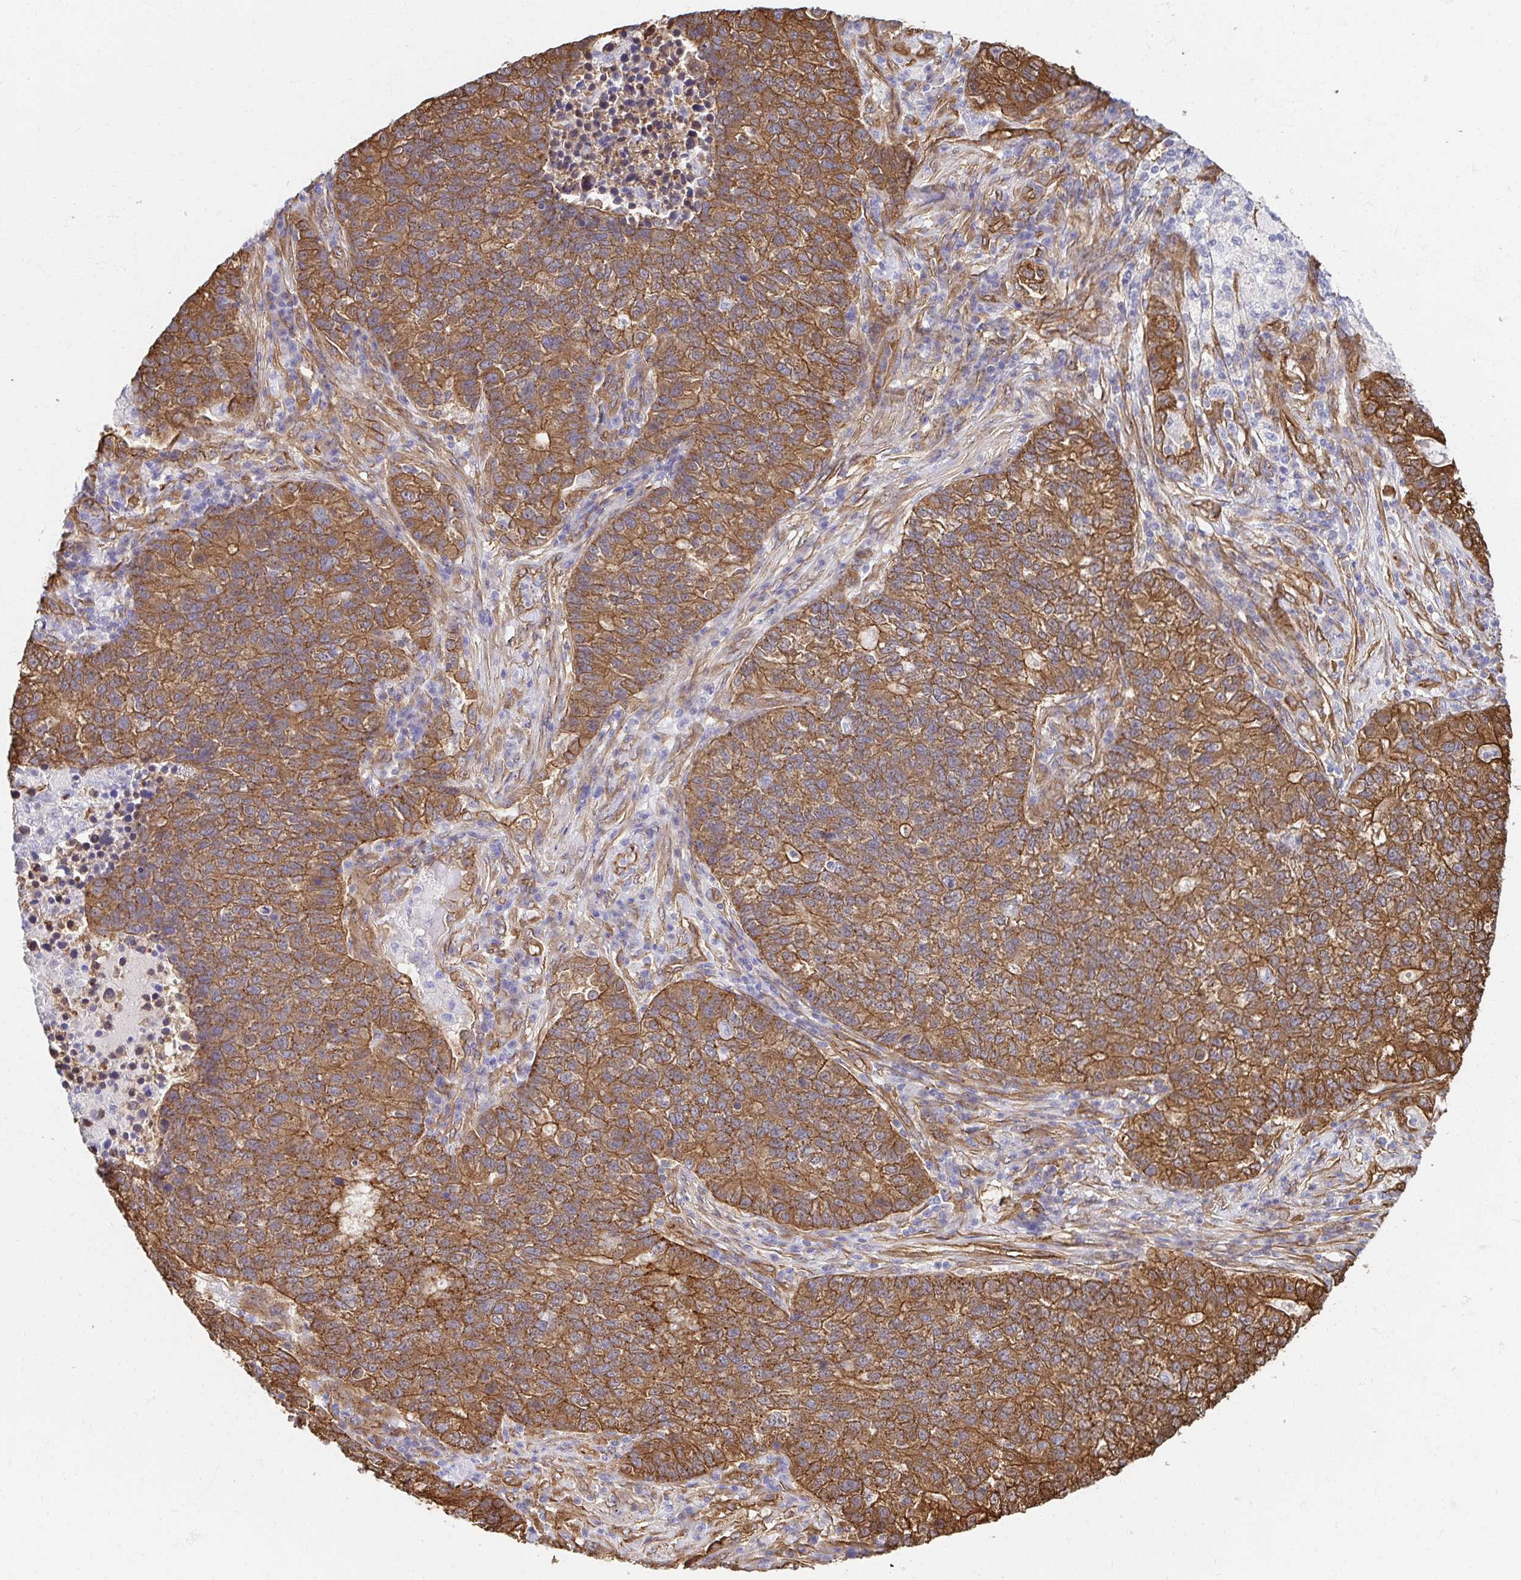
{"staining": {"intensity": "moderate", "quantity": ">75%", "location": "cytoplasmic/membranous"}, "tissue": "lung cancer", "cell_type": "Tumor cells", "image_type": "cancer", "snomed": [{"axis": "morphology", "description": "Adenocarcinoma, NOS"}, {"axis": "topography", "description": "Lung"}], "caption": "This image reveals immunohistochemistry (IHC) staining of human adenocarcinoma (lung), with medium moderate cytoplasmic/membranous positivity in approximately >75% of tumor cells.", "gene": "CTTN", "patient": {"sex": "male", "age": 57}}